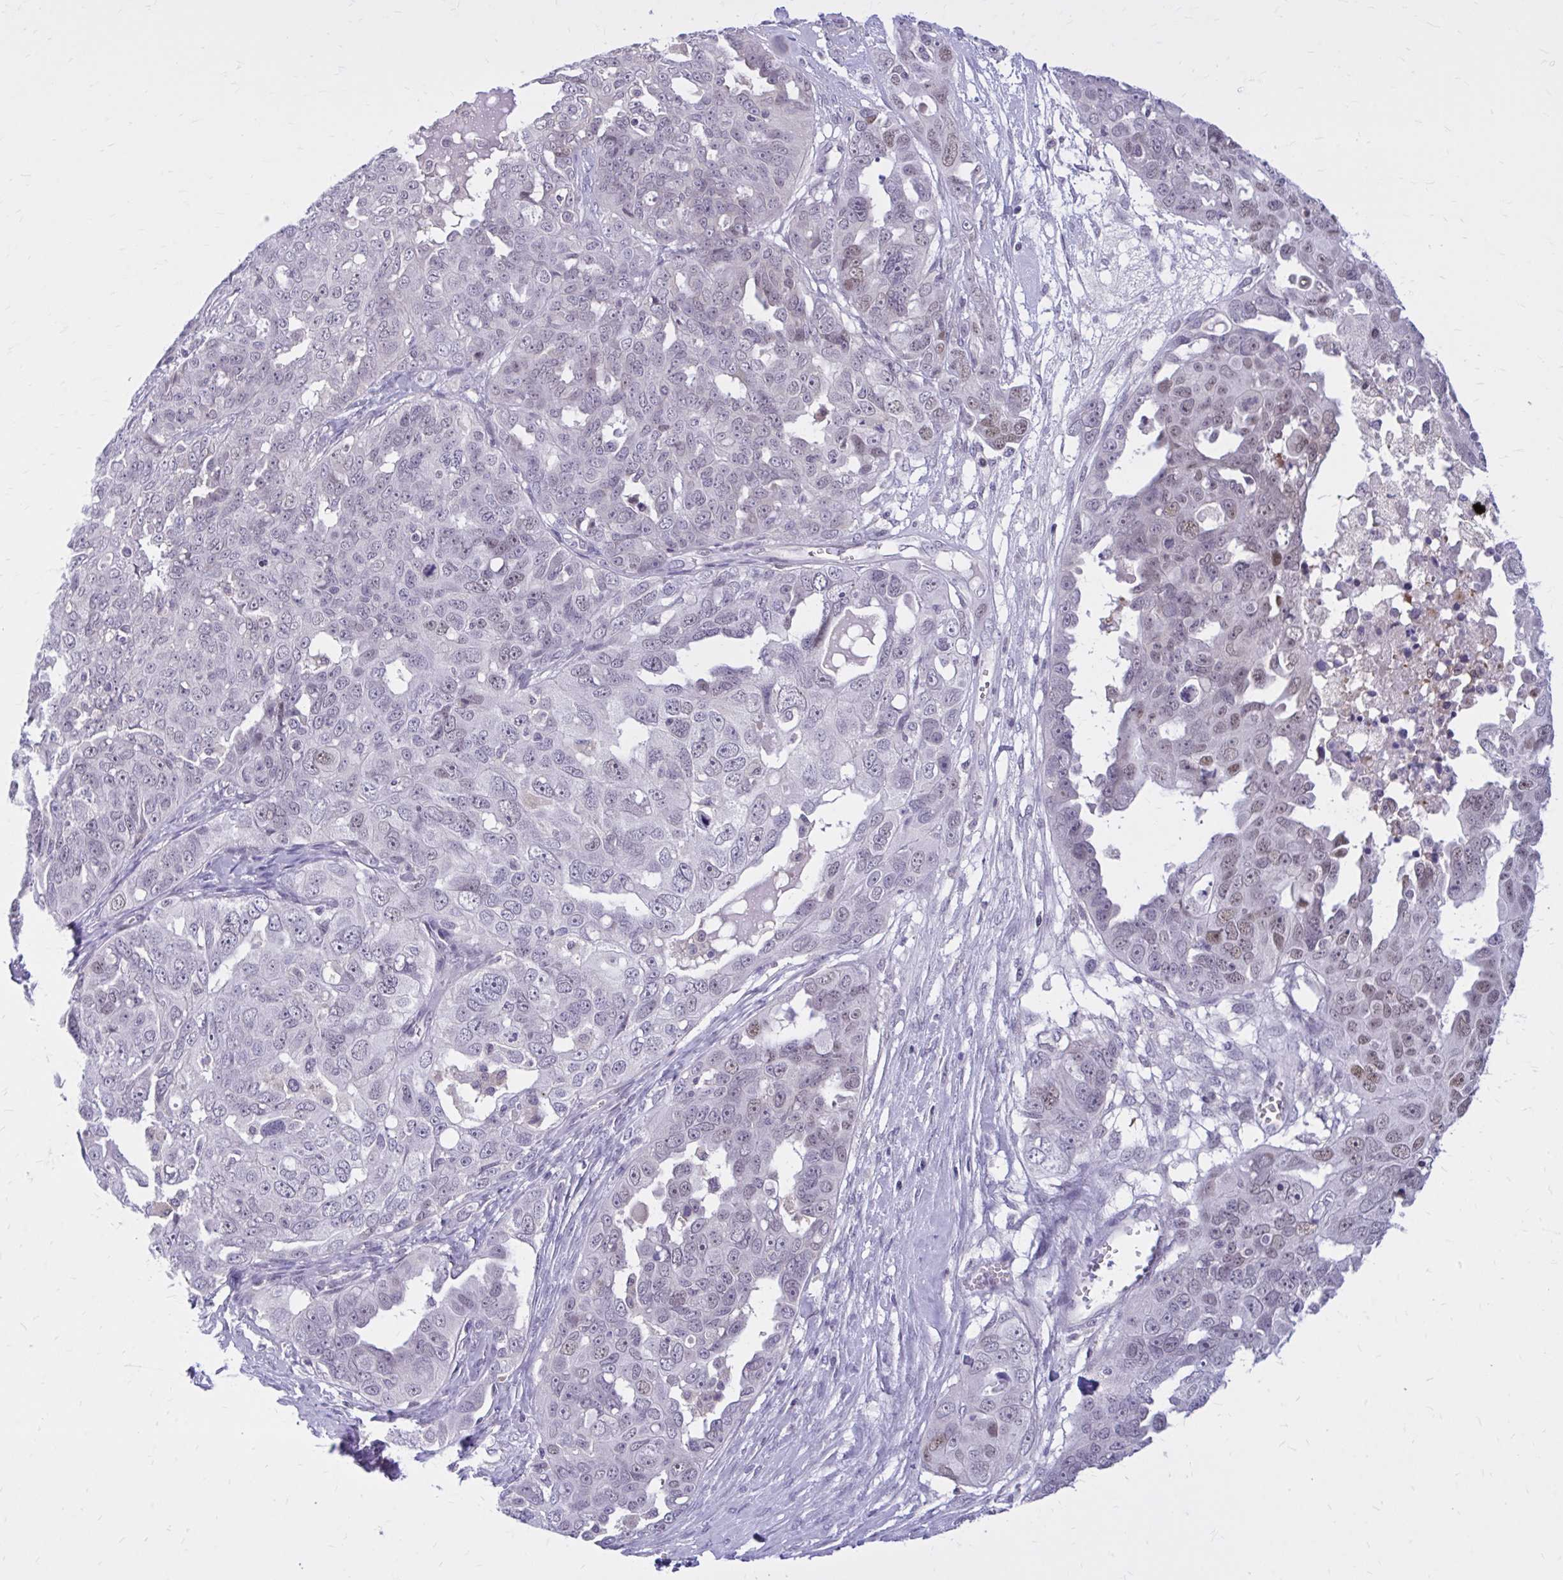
{"staining": {"intensity": "weak", "quantity": "25%-75%", "location": "nuclear"}, "tissue": "ovarian cancer", "cell_type": "Tumor cells", "image_type": "cancer", "snomed": [{"axis": "morphology", "description": "Carcinoma, endometroid"}, {"axis": "topography", "description": "Ovary"}], "caption": "Protein staining of ovarian cancer (endometroid carcinoma) tissue displays weak nuclear staining in approximately 25%-75% of tumor cells. (DAB (3,3'-diaminobenzidine) IHC with brightfield microscopy, high magnification).", "gene": "ZBTB25", "patient": {"sex": "female", "age": 70}}